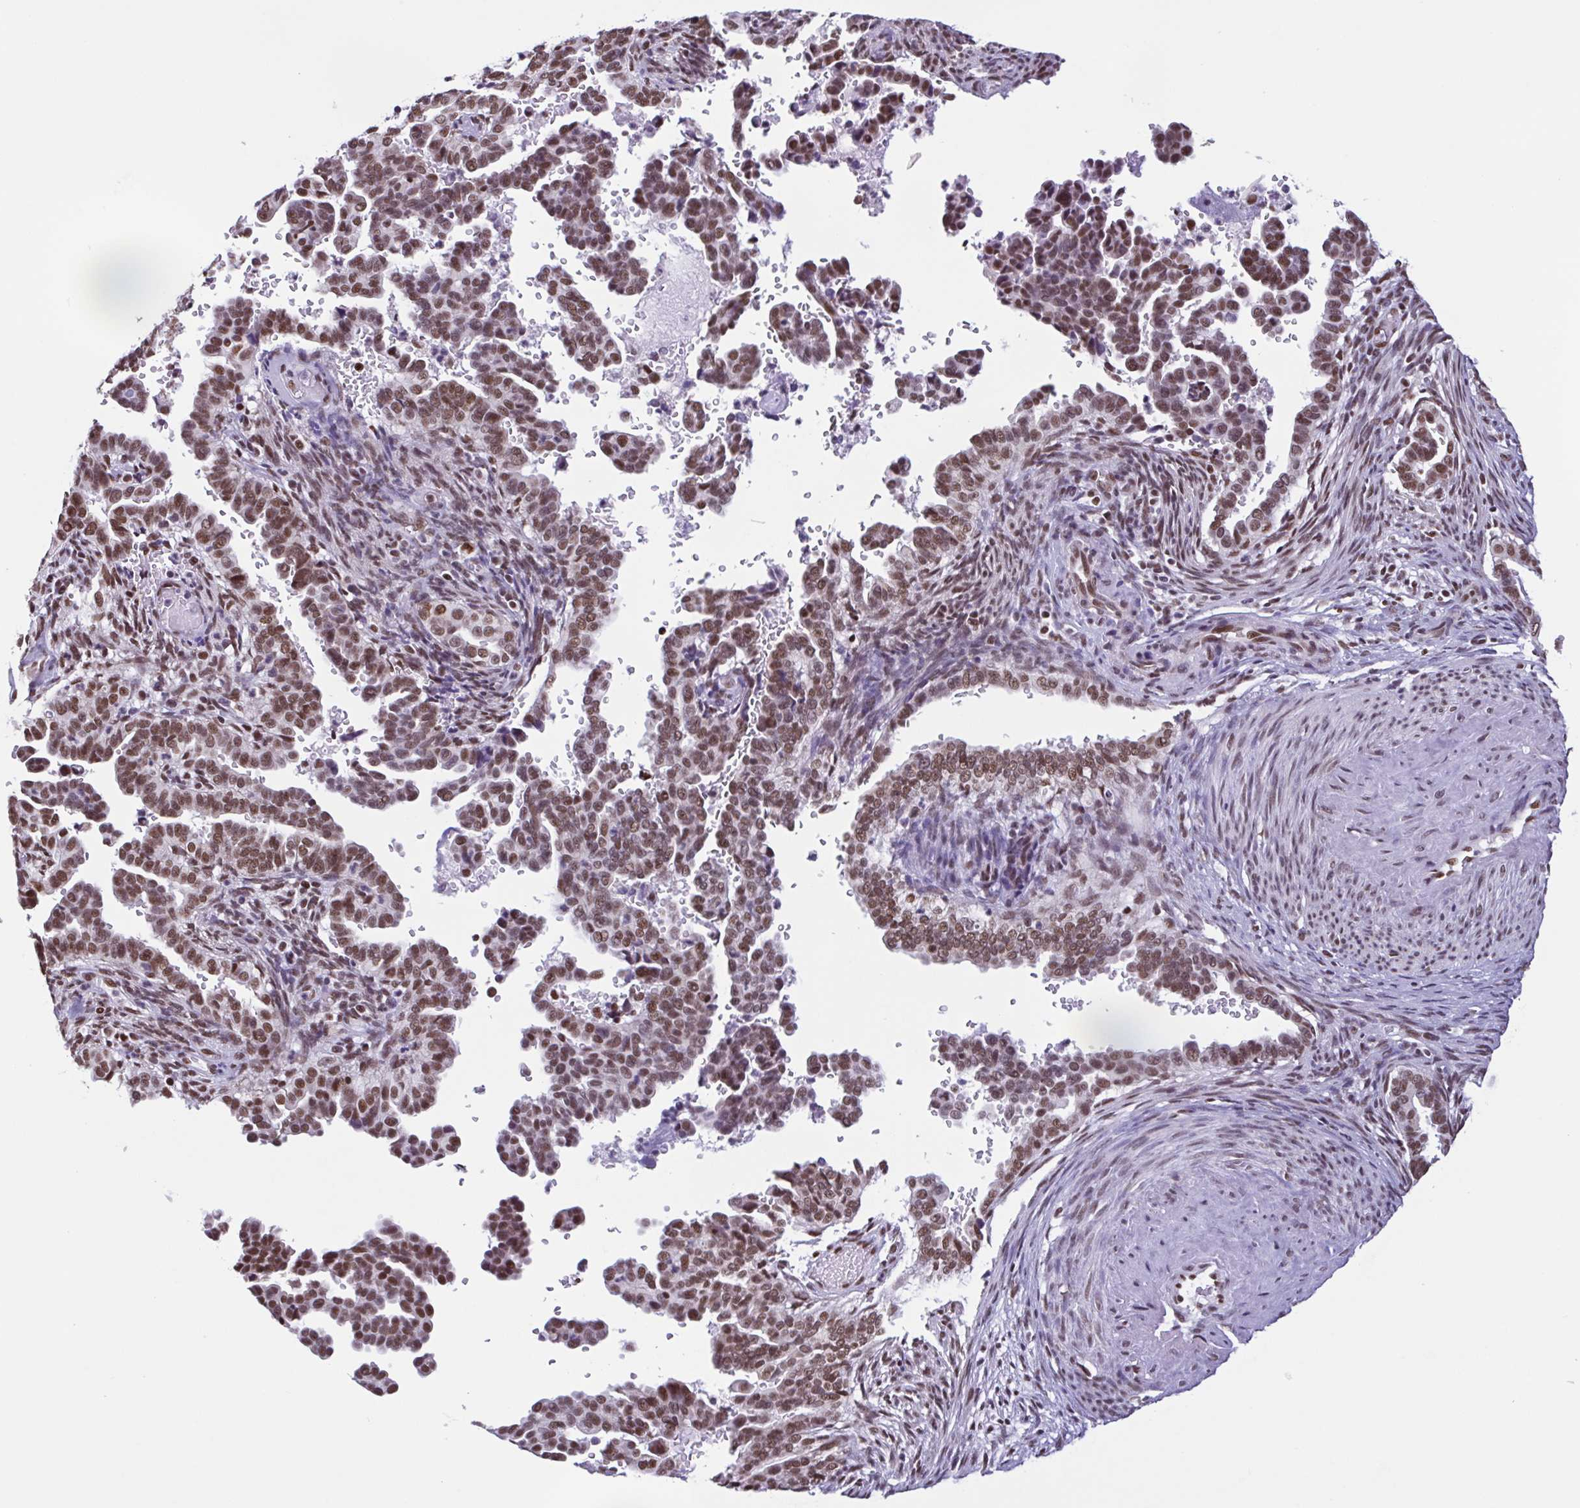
{"staining": {"intensity": "moderate", "quantity": ">75%", "location": "nuclear"}, "tissue": "cervical cancer", "cell_type": "Tumor cells", "image_type": "cancer", "snomed": [{"axis": "morphology", "description": "Adenocarcinoma, NOS"}, {"axis": "morphology", "description": "Adenocarcinoma, Low grade"}, {"axis": "topography", "description": "Cervix"}], "caption": "About >75% of tumor cells in cervical adenocarcinoma reveal moderate nuclear protein staining as visualized by brown immunohistochemical staining.", "gene": "TIMM21", "patient": {"sex": "female", "age": 35}}